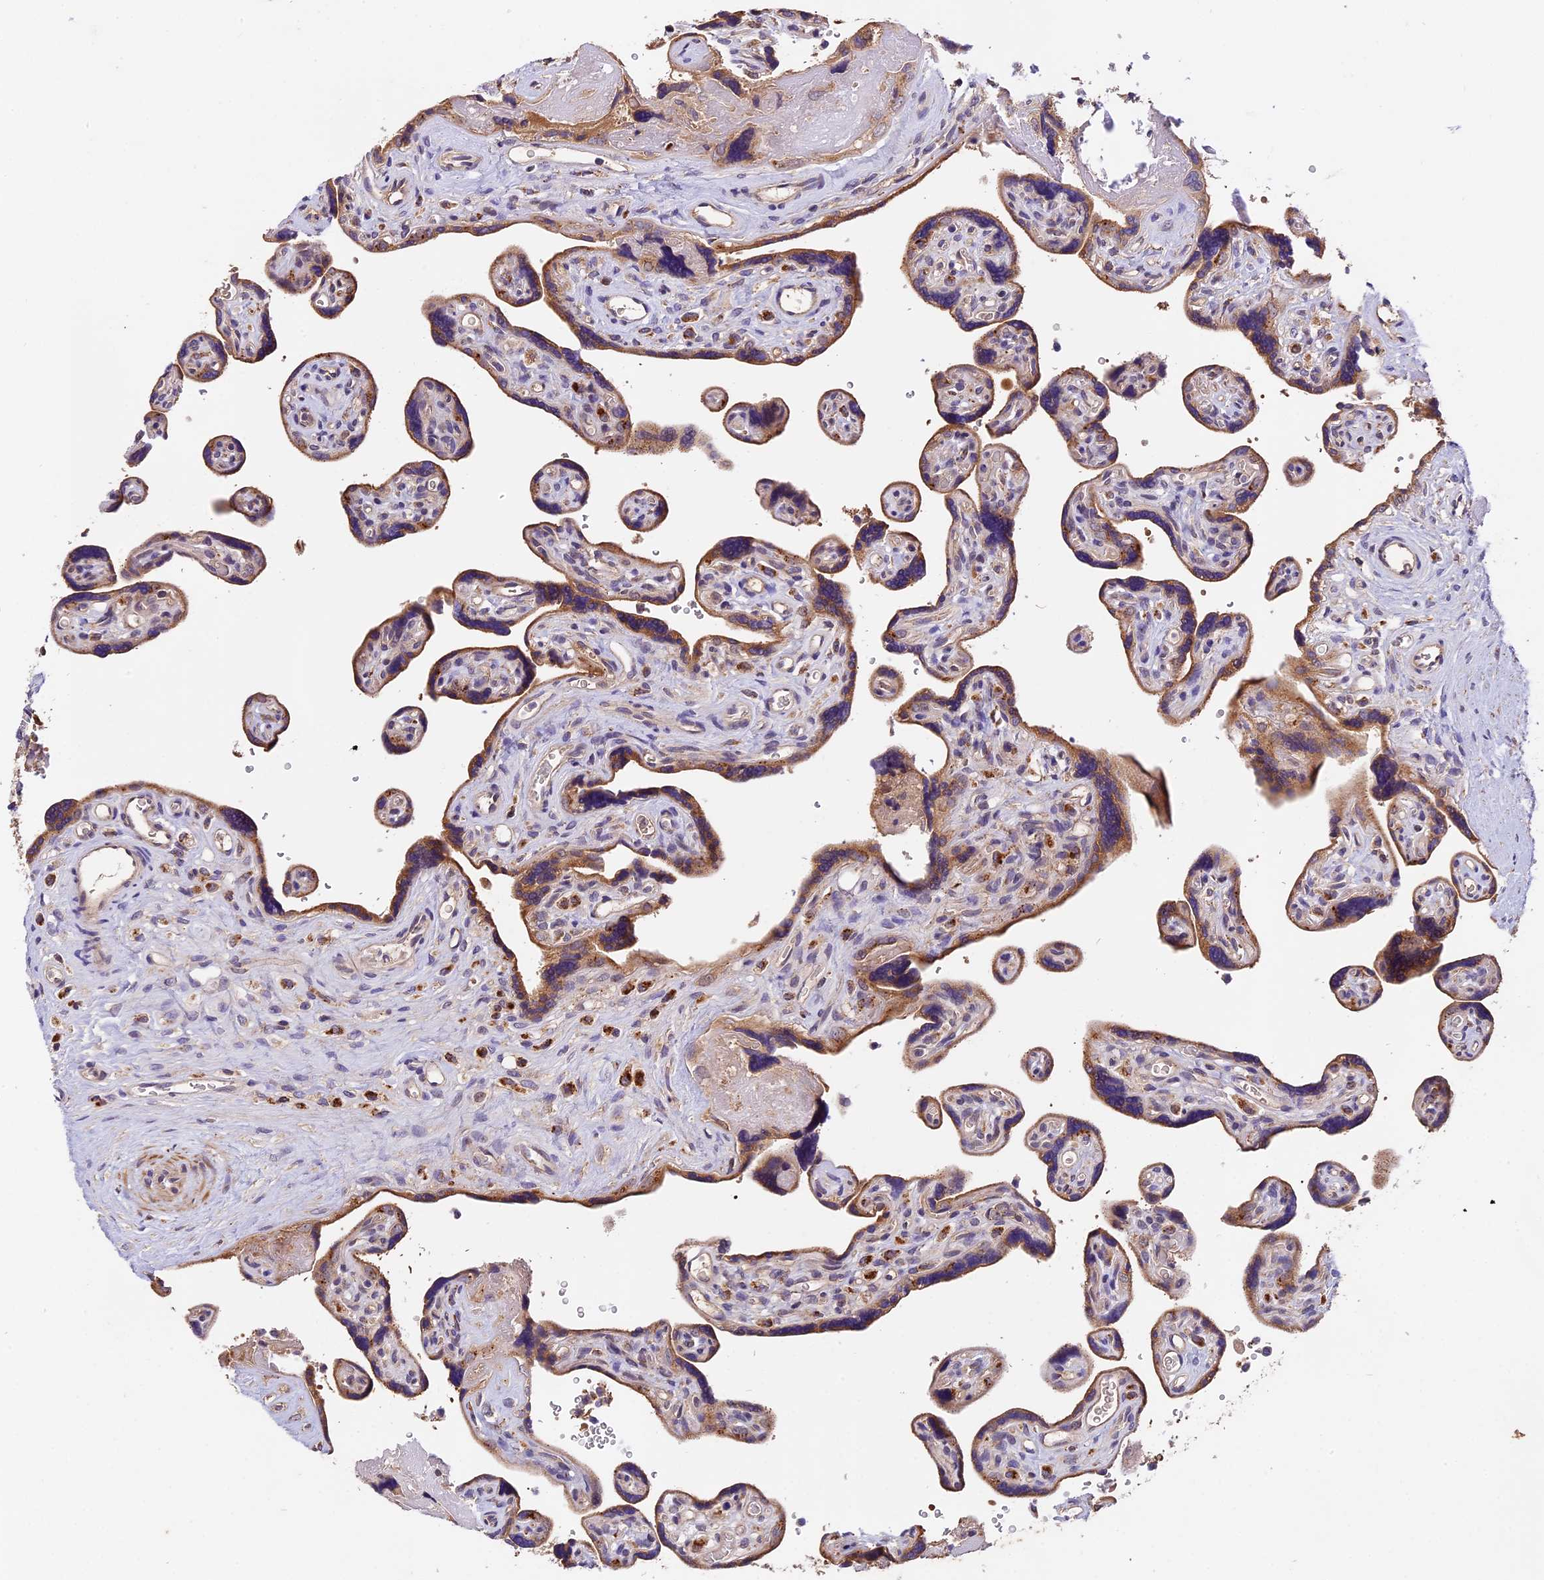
{"staining": {"intensity": "moderate", "quantity": ">75%", "location": "cytoplasmic/membranous"}, "tissue": "placenta", "cell_type": "Trophoblastic cells", "image_type": "normal", "snomed": [{"axis": "morphology", "description": "Normal tissue, NOS"}, {"axis": "topography", "description": "Placenta"}], "caption": "Immunohistochemistry (DAB) staining of unremarkable human placenta exhibits moderate cytoplasmic/membranous protein positivity in about >75% of trophoblastic cells. (Stains: DAB in brown, nuclei in blue, Microscopy: brightfield microscopy at high magnification).", "gene": "COPE", "patient": {"sex": "female", "age": 39}}